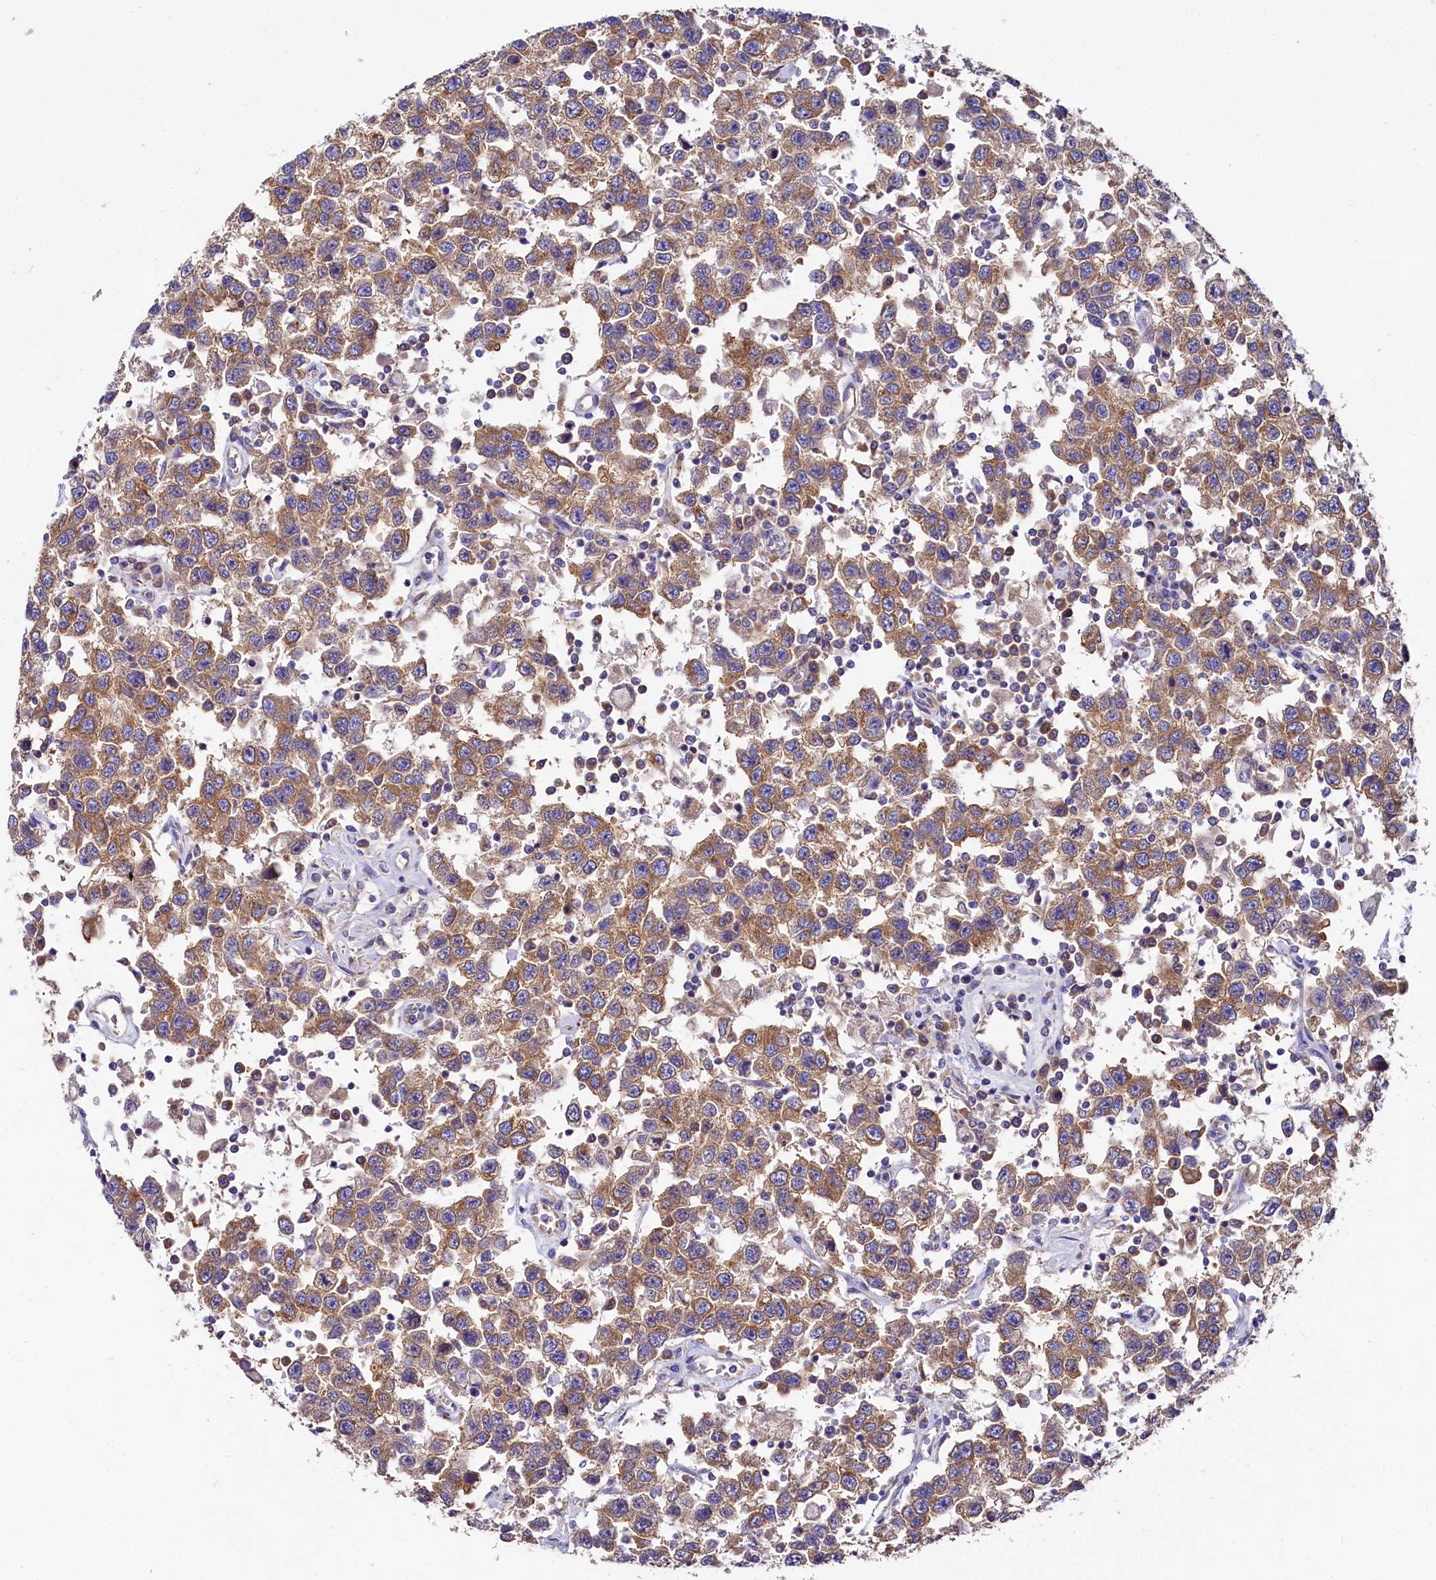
{"staining": {"intensity": "moderate", "quantity": ">75%", "location": "cytoplasmic/membranous"}, "tissue": "testis cancer", "cell_type": "Tumor cells", "image_type": "cancer", "snomed": [{"axis": "morphology", "description": "Seminoma, NOS"}, {"axis": "topography", "description": "Testis"}], "caption": "Immunohistochemistry histopathology image of neoplastic tissue: testis cancer (seminoma) stained using IHC displays medium levels of moderate protein expression localized specifically in the cytoplasmic/membranous of tumor cells, appearing as a cytoplasmic/membranous brown color.", "gene": "QARS1", "patient": {"sex": "male", "age": 41}}